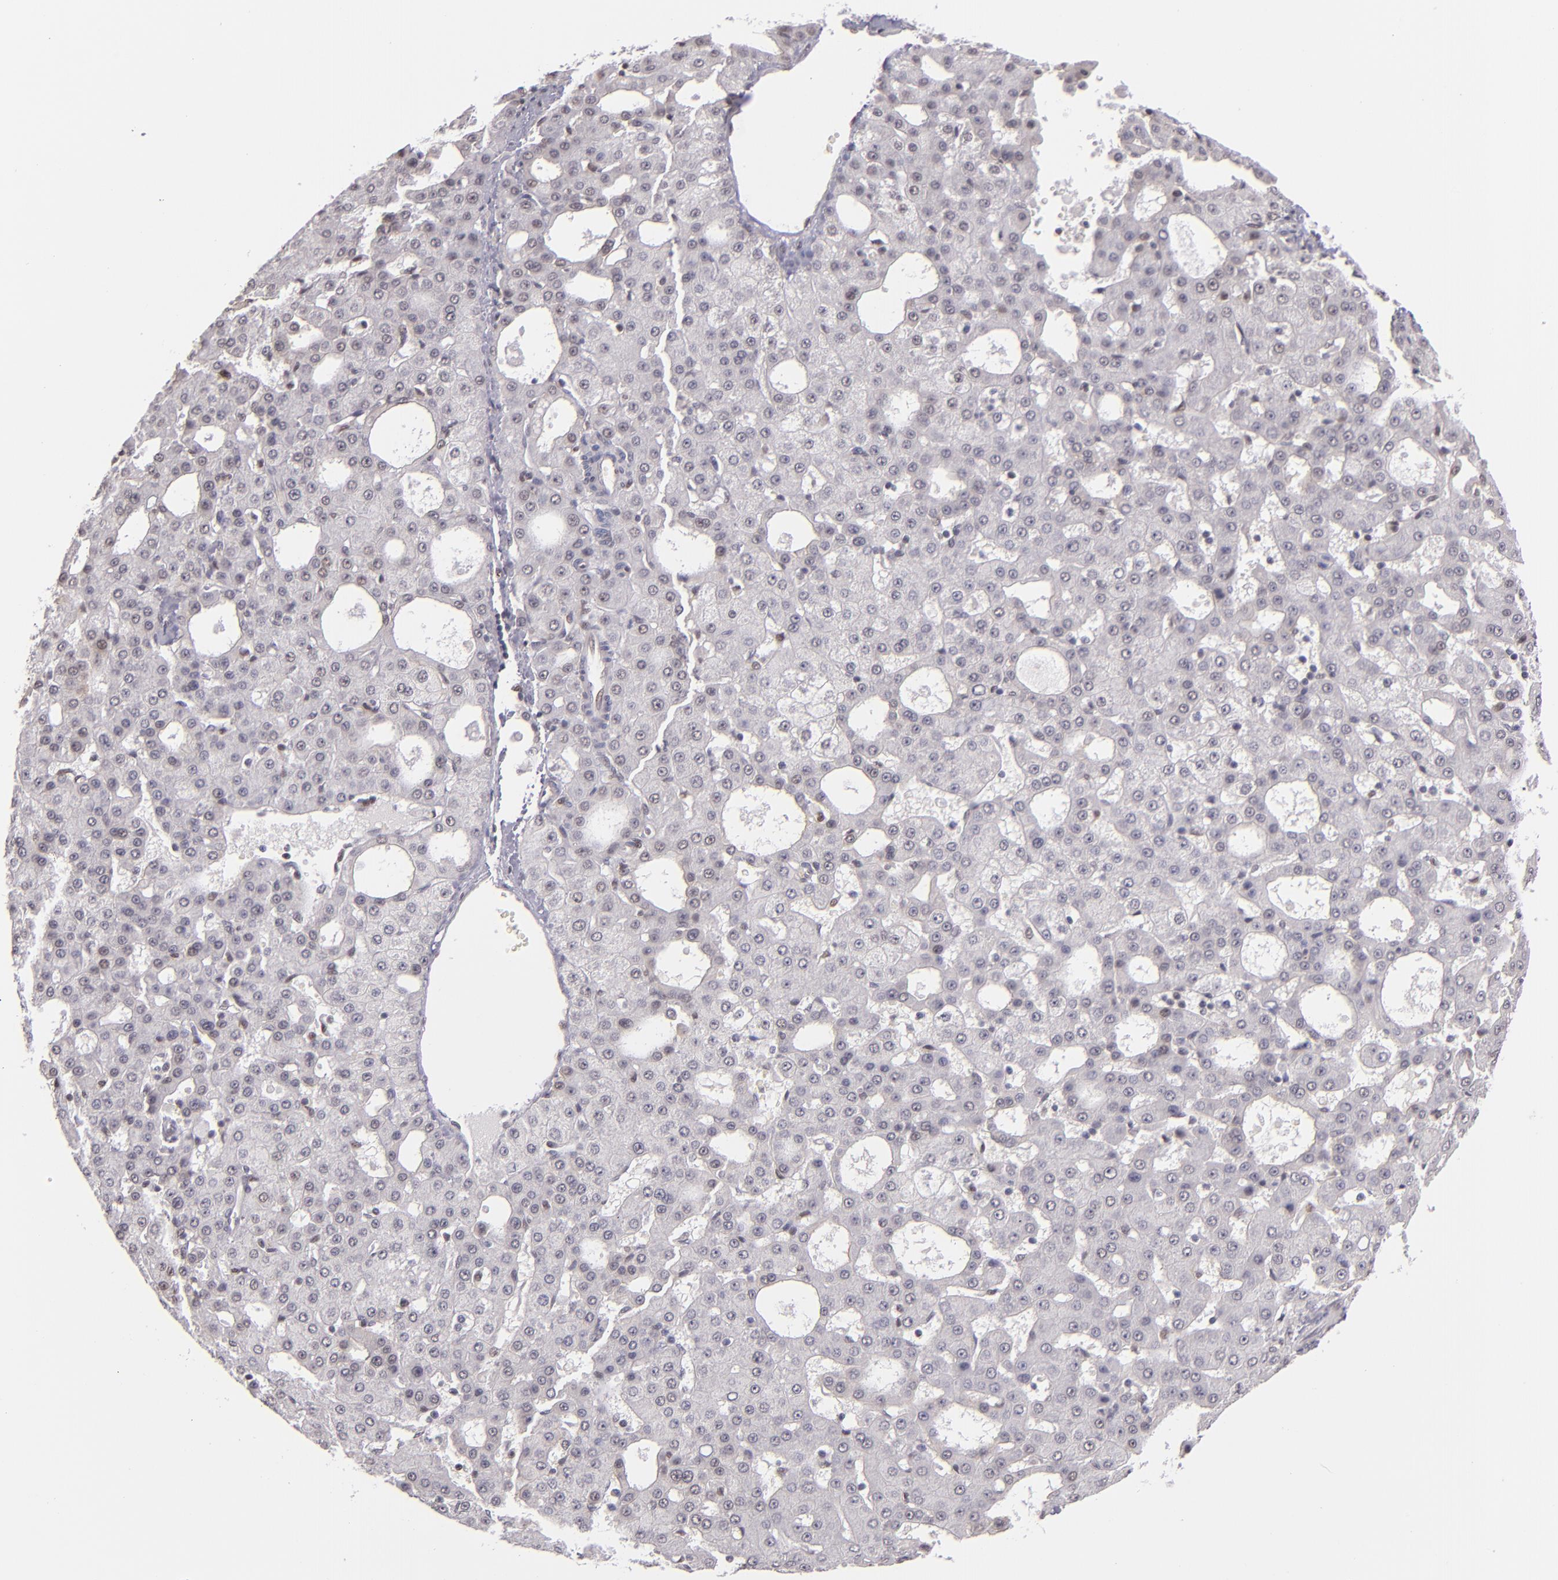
{"staining": {"intensity": "weak", "quantity": "<25%", "location": "nuclear"}, "tissue": "liver cancer", "cell_type": "Tumor cells", "image_type": "cancer", "snomed": [{"axis": "morphology", "description": "Carcinoma, Hepatocellular, NOS"}, {"axis": "topography", "description": "Liver"}], "caption": "Image shows no protein expression in tumor cells of liver hepatocellular carcinoma tissue.", "gene": "NCOR2", "patient": {"sex": "male", "age": 47}}